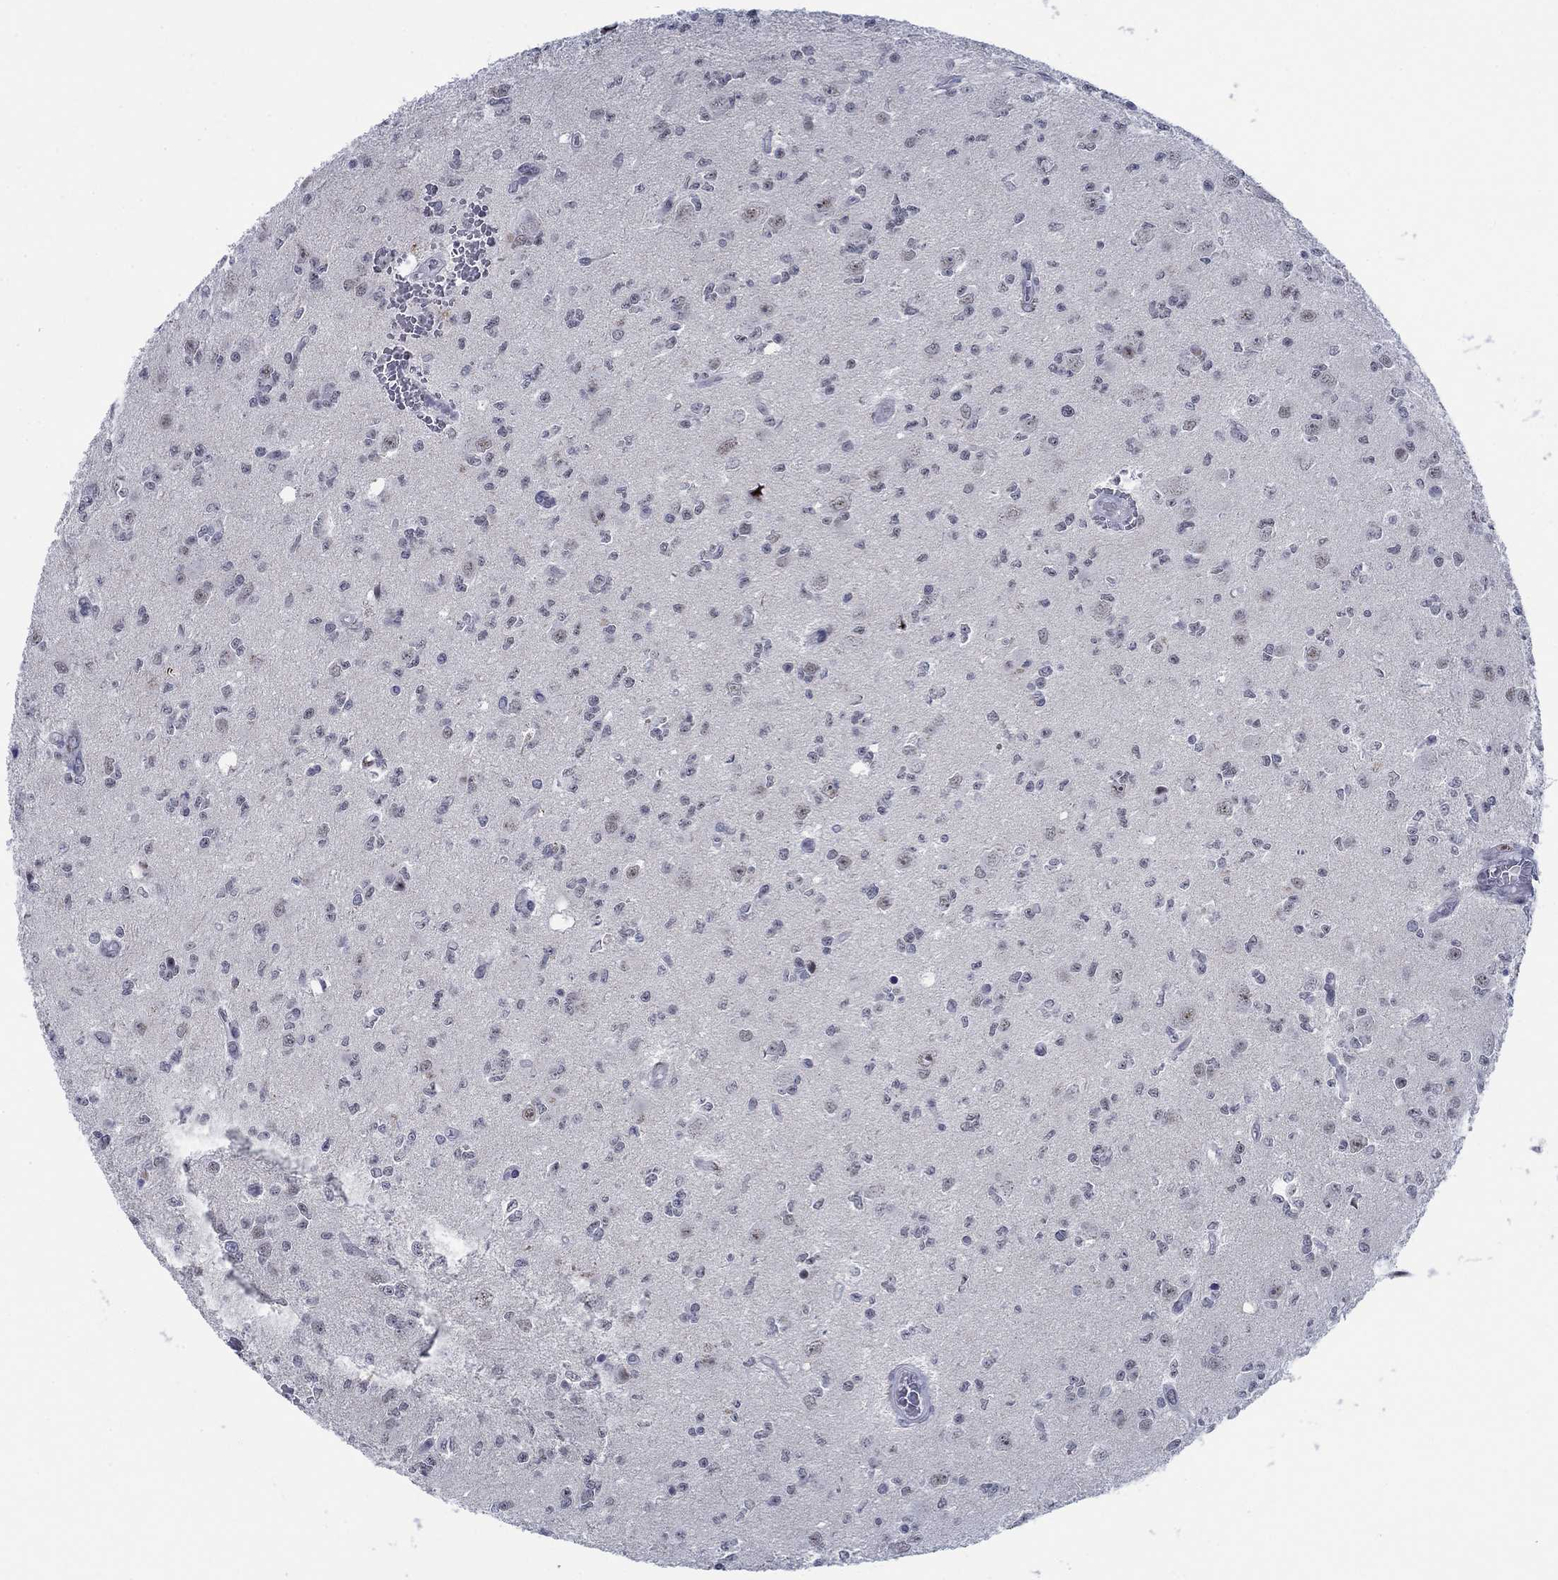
{"staining": {"intensity": "negative", "quantity": "none", "location": "none"}, "tissue": "glioma", "cell_type": "Tumor cells", "image_type": "cancer", "snomed": [{"axis": "morphology", "description": "Glioma, malignant, Low grade"}, {"axis": "topography", "description": "Brain"}], "caption": "High power microscopy image of an IHC photomicrograph of malignant glioma (low-grade), revealing no significant expression in tumor cells.", "gene": "NEU3", "patient": {"sex": "female", "age": 45}}